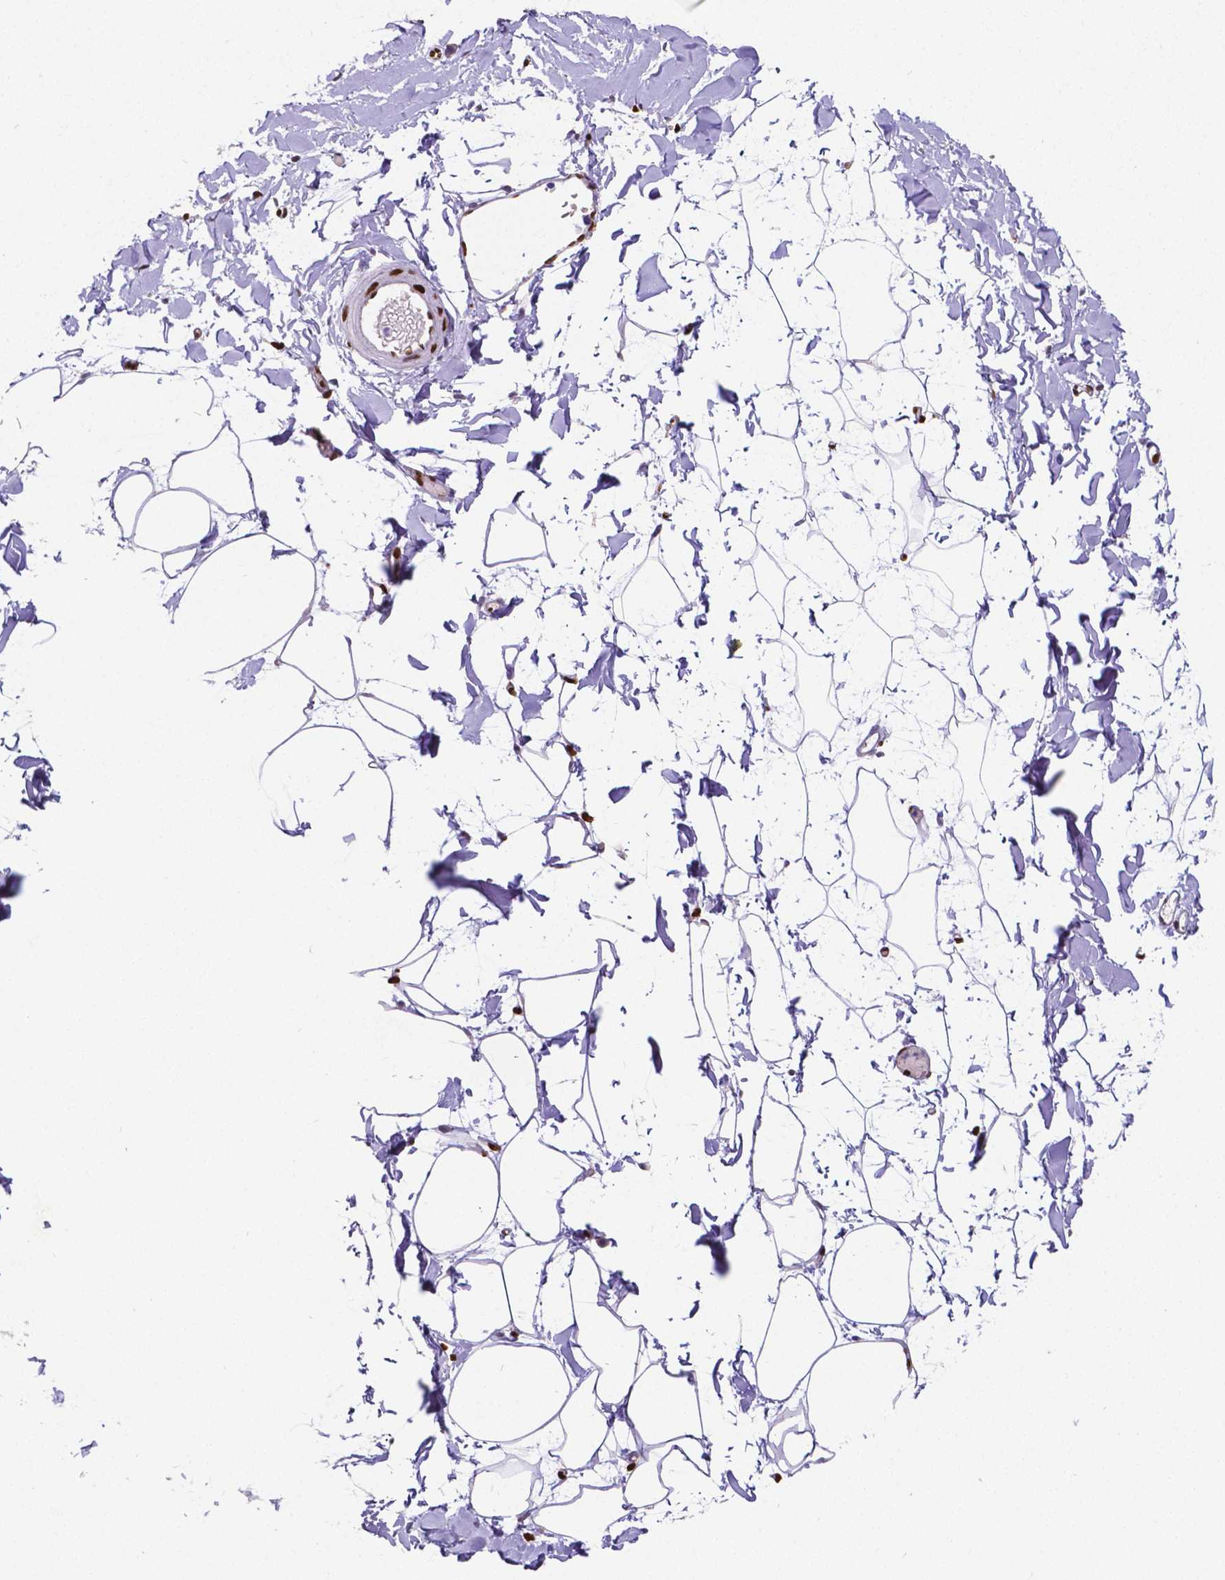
{"staining": {"intensity": "moderate", "quantity": "<25%", "location": "nuclear"}, "tissue": "adipose tissue", "cell_type": "Adipocytes", "image_type": "normal", "snomed": [{"axis": "morphology", "description": "Normal tissue, NOS"}, {"axis": "topography", "description": "Gallbladder"}, {"axis": "topography", "description": "Peripheral nerve tissue"}], "caption": "Brown immunohistochemical staining in normal adipose tissue exhibits moderate nuclear staining in about <25% of adipocytes.", "gene": "MEF2C", "patient": {"sex": "female", "age": 45}}